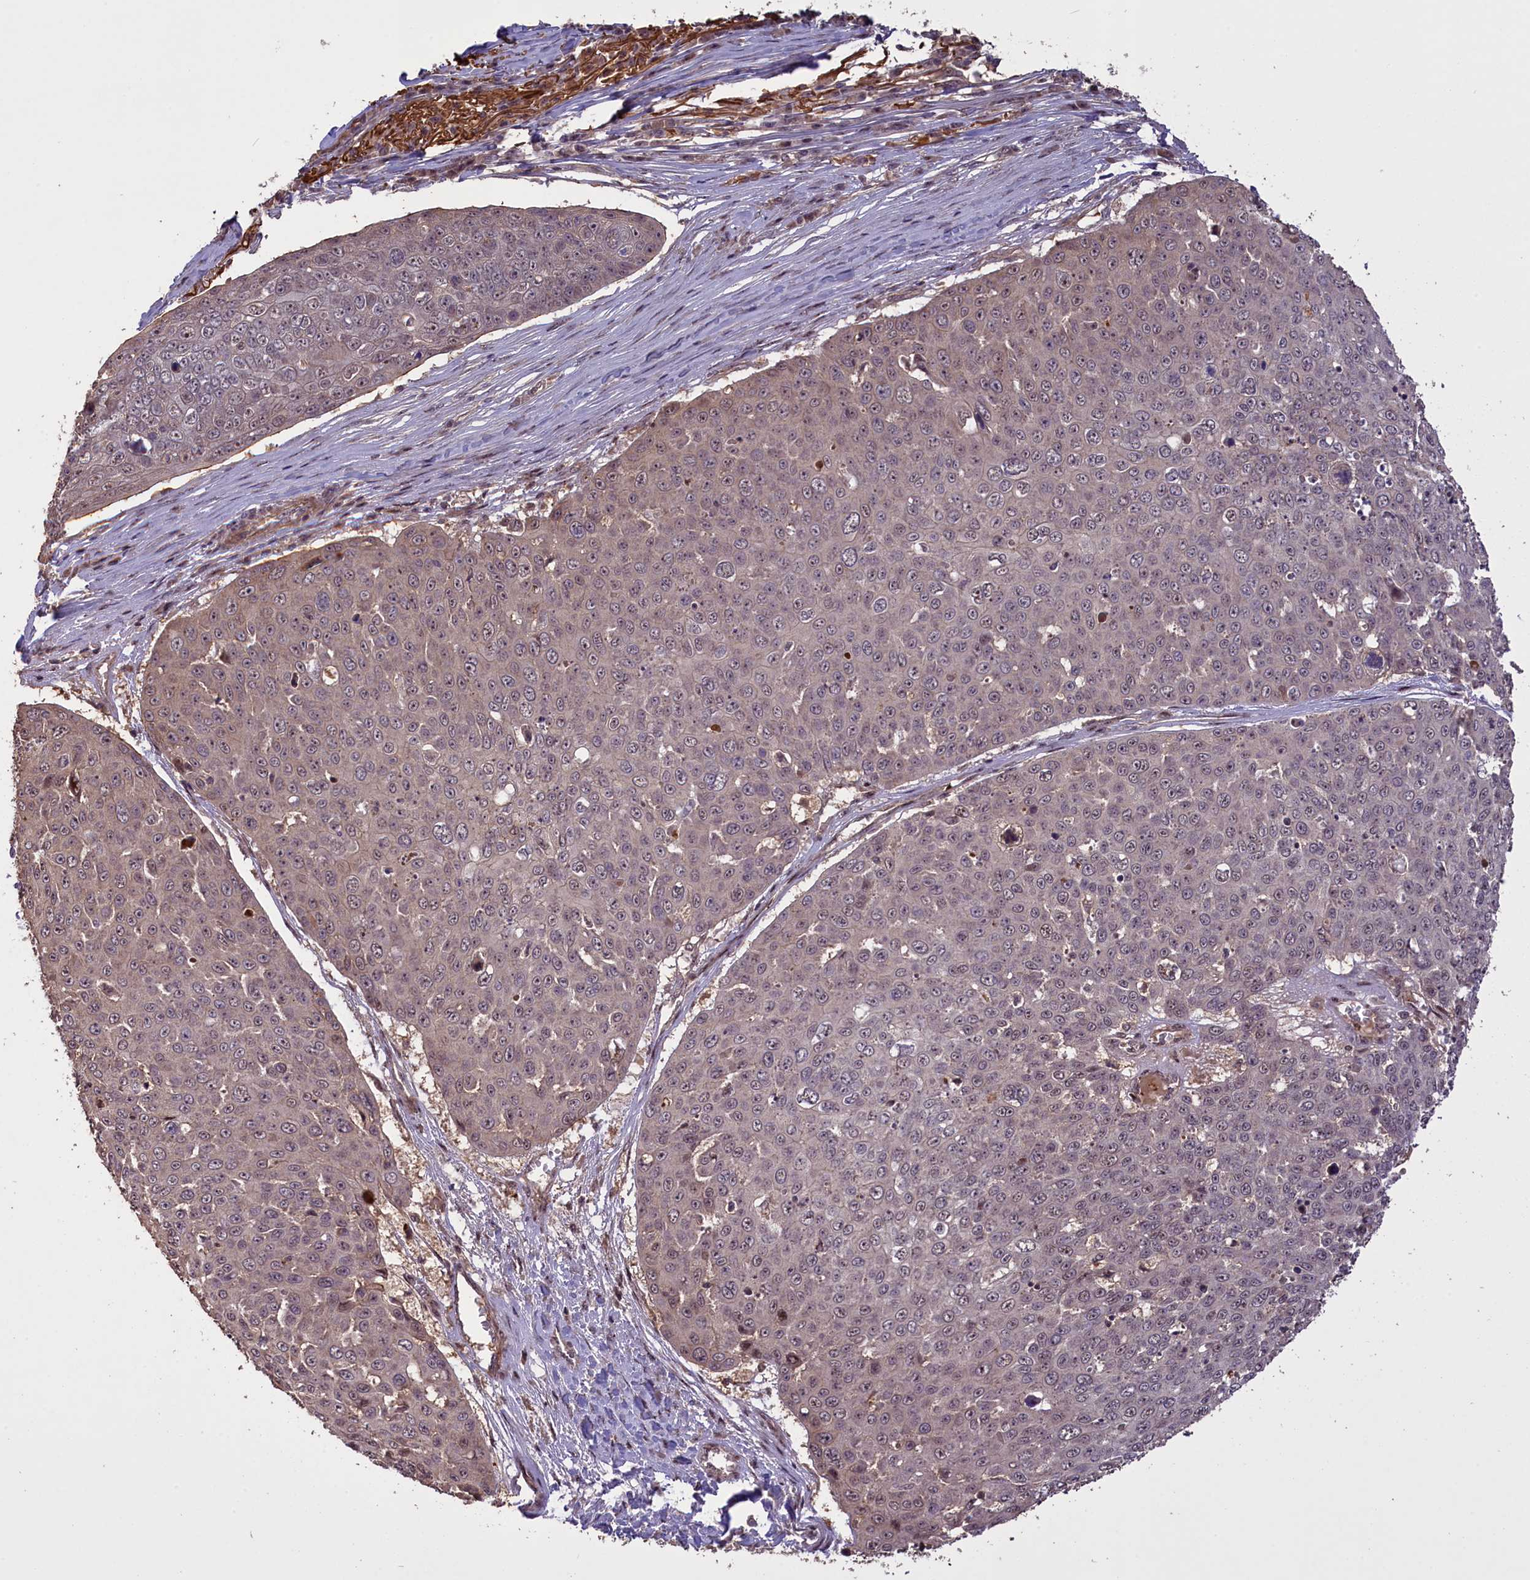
{"staining": {"intensity": "weak", "quantity": "<25%", "location": "nuclear"}, "tissue": "skin cancer", "cell_type": "Tumor cells", "image_type": "cancer", "snomed": [{"axis": "morphology", "description": "Squamous cell carcinoma, NOS"}, {"axis": "topography", "description": "Skin"}], "caption": "High magnification brightfield microscopy of squamous cell carcinoma (skin) stained with DAB (brown) and counterstained with hematoxylin (blue): tumor cells show no significant positivity.", "gene": "FUZ", "patient": {"sex": "male", "age": 71}}